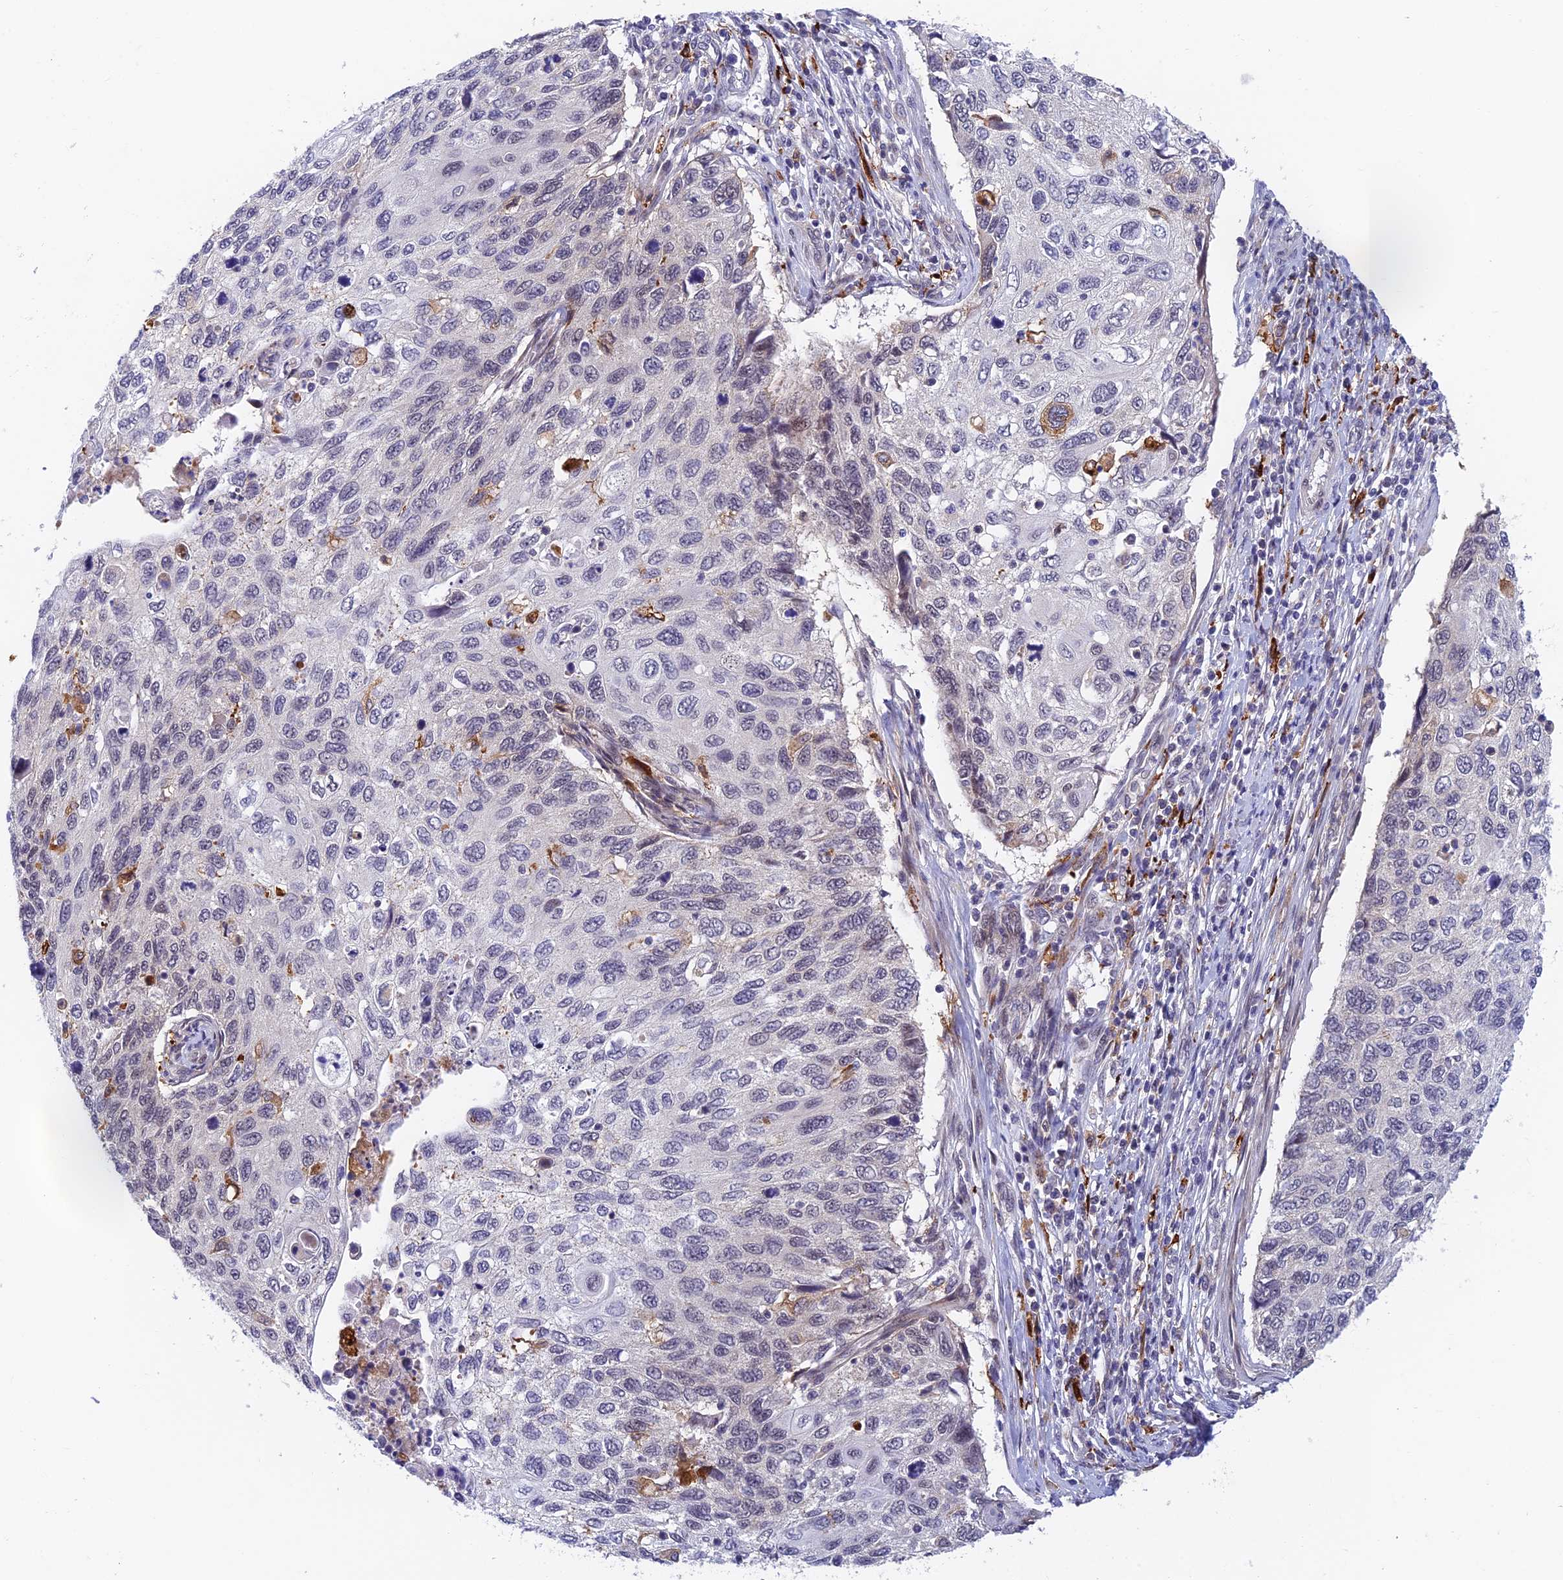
{"staining": {"intensity": "negative", "quantity": "none", "location": "none"}, "tissue": "cervical cancer", "cell_type": "Tumor cells", "image_type": "cancer", "snomed": [{"axis": "morphology", "description": "Squamous cell carcinoma, NOS"}, {"axis": "topography", "description": "Cervix"}], "caption": "This is a photomicrograph of immunohistochemistry staining of cervical squamous cell carcinoma, which shows no staining in tumor cells.", "gene": "NSMCE1", "patient": {"sex": "female", "age": 70}}